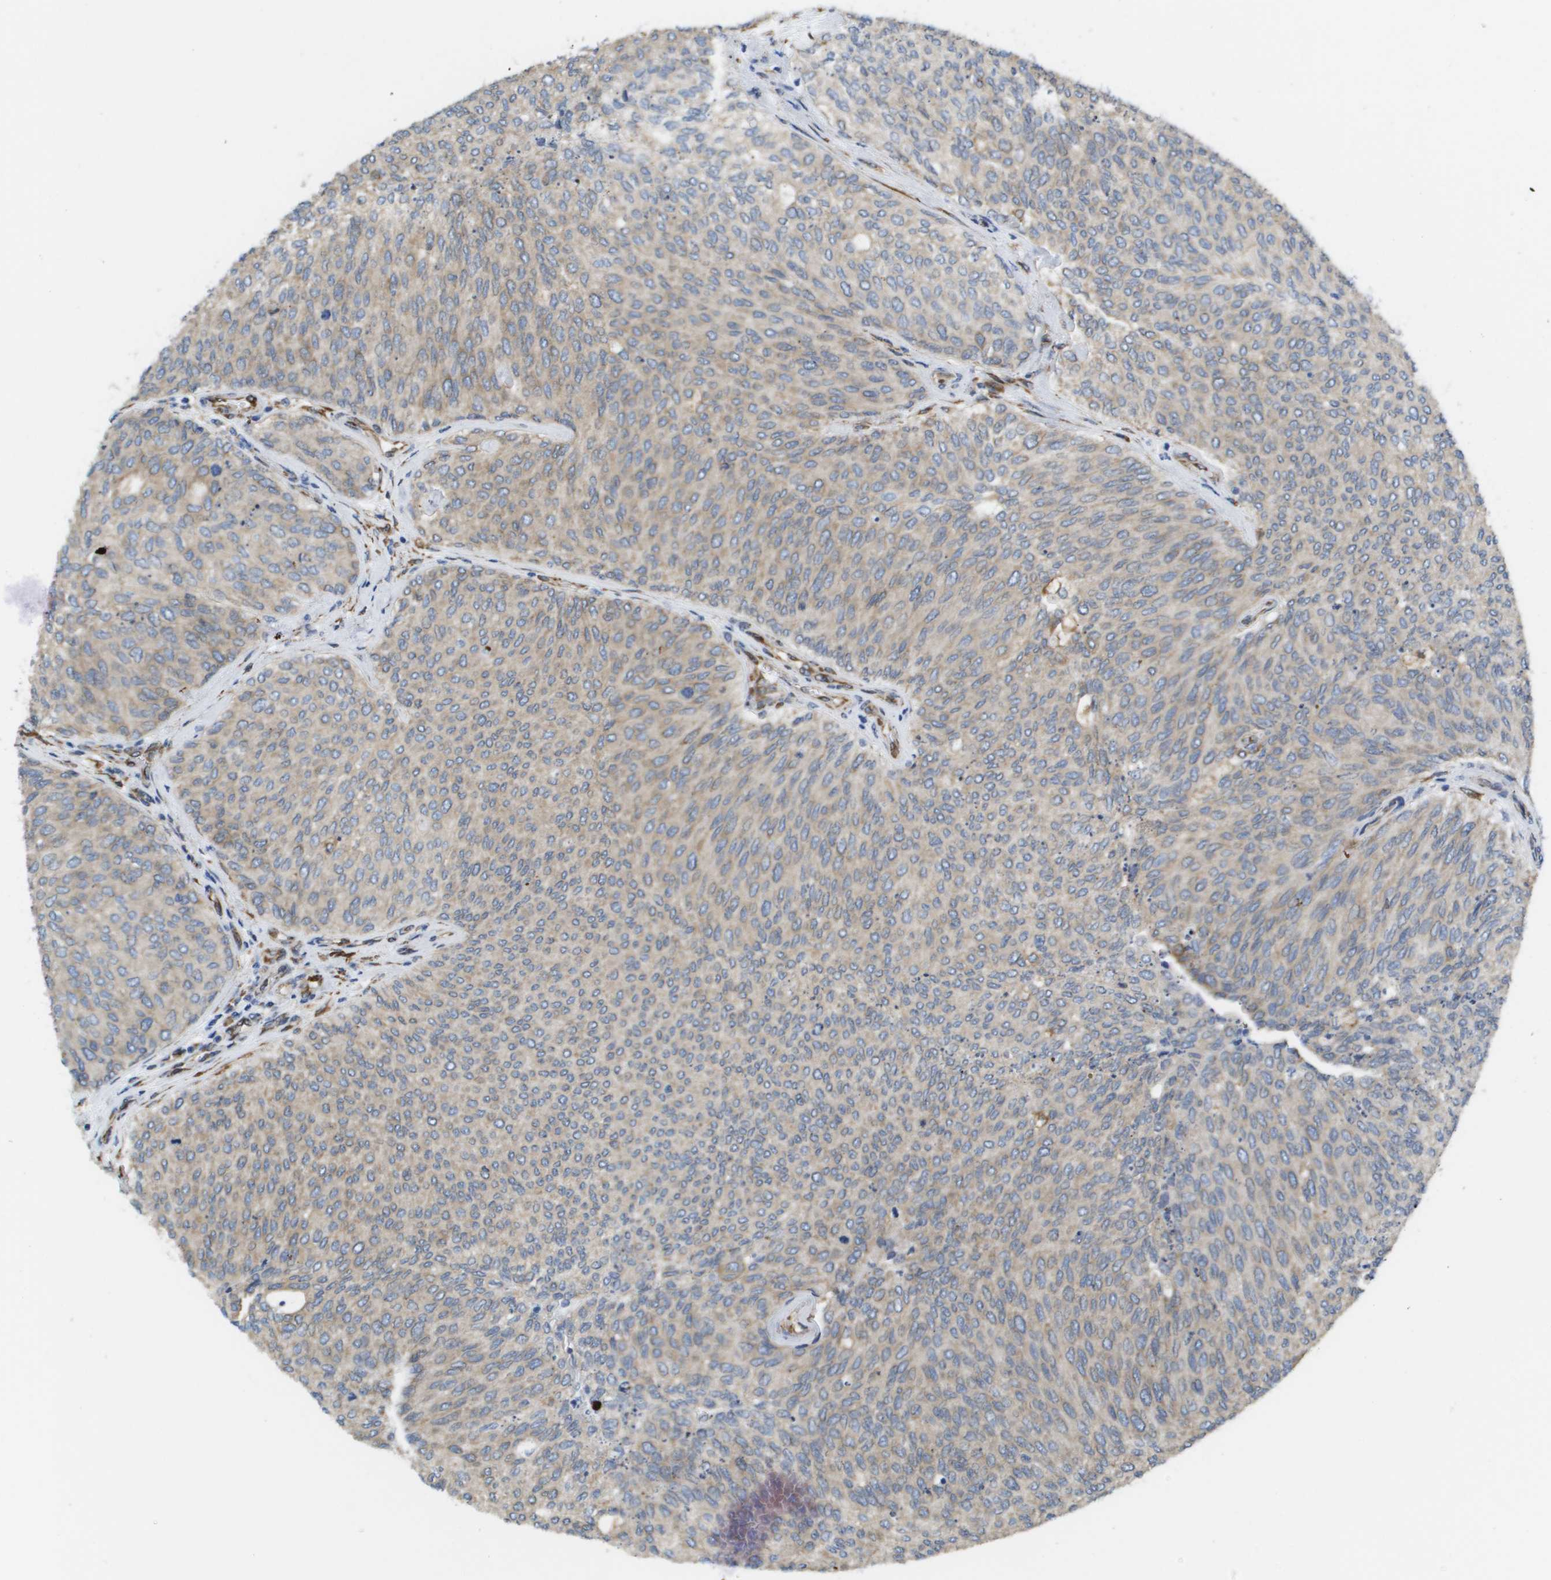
{"staining": {"intensity": "weak", "quantity": "<25%", "location": "cytoplasmic/membranous"}, "tissue": "urothelial cancer", "cell_type": "Tumor cells", "image_type": "cancer", "snomed": [{"axis": "morphology", "description": "Urothelial carcinoma, Low grade"}, {"axis": "topography", "description": "Urinary bladder"}], "caption": "Immunohistochemistry (IHC) micrograph of neoplastic tissue: human low-grade urothelial carcinoma stained with DAB (3,3'-diaminobenzidine) exhibits no significant protein staining in tumor cells.", "gene": "ST3GAL2", "patient": {"sex": "female", "age": 79}}